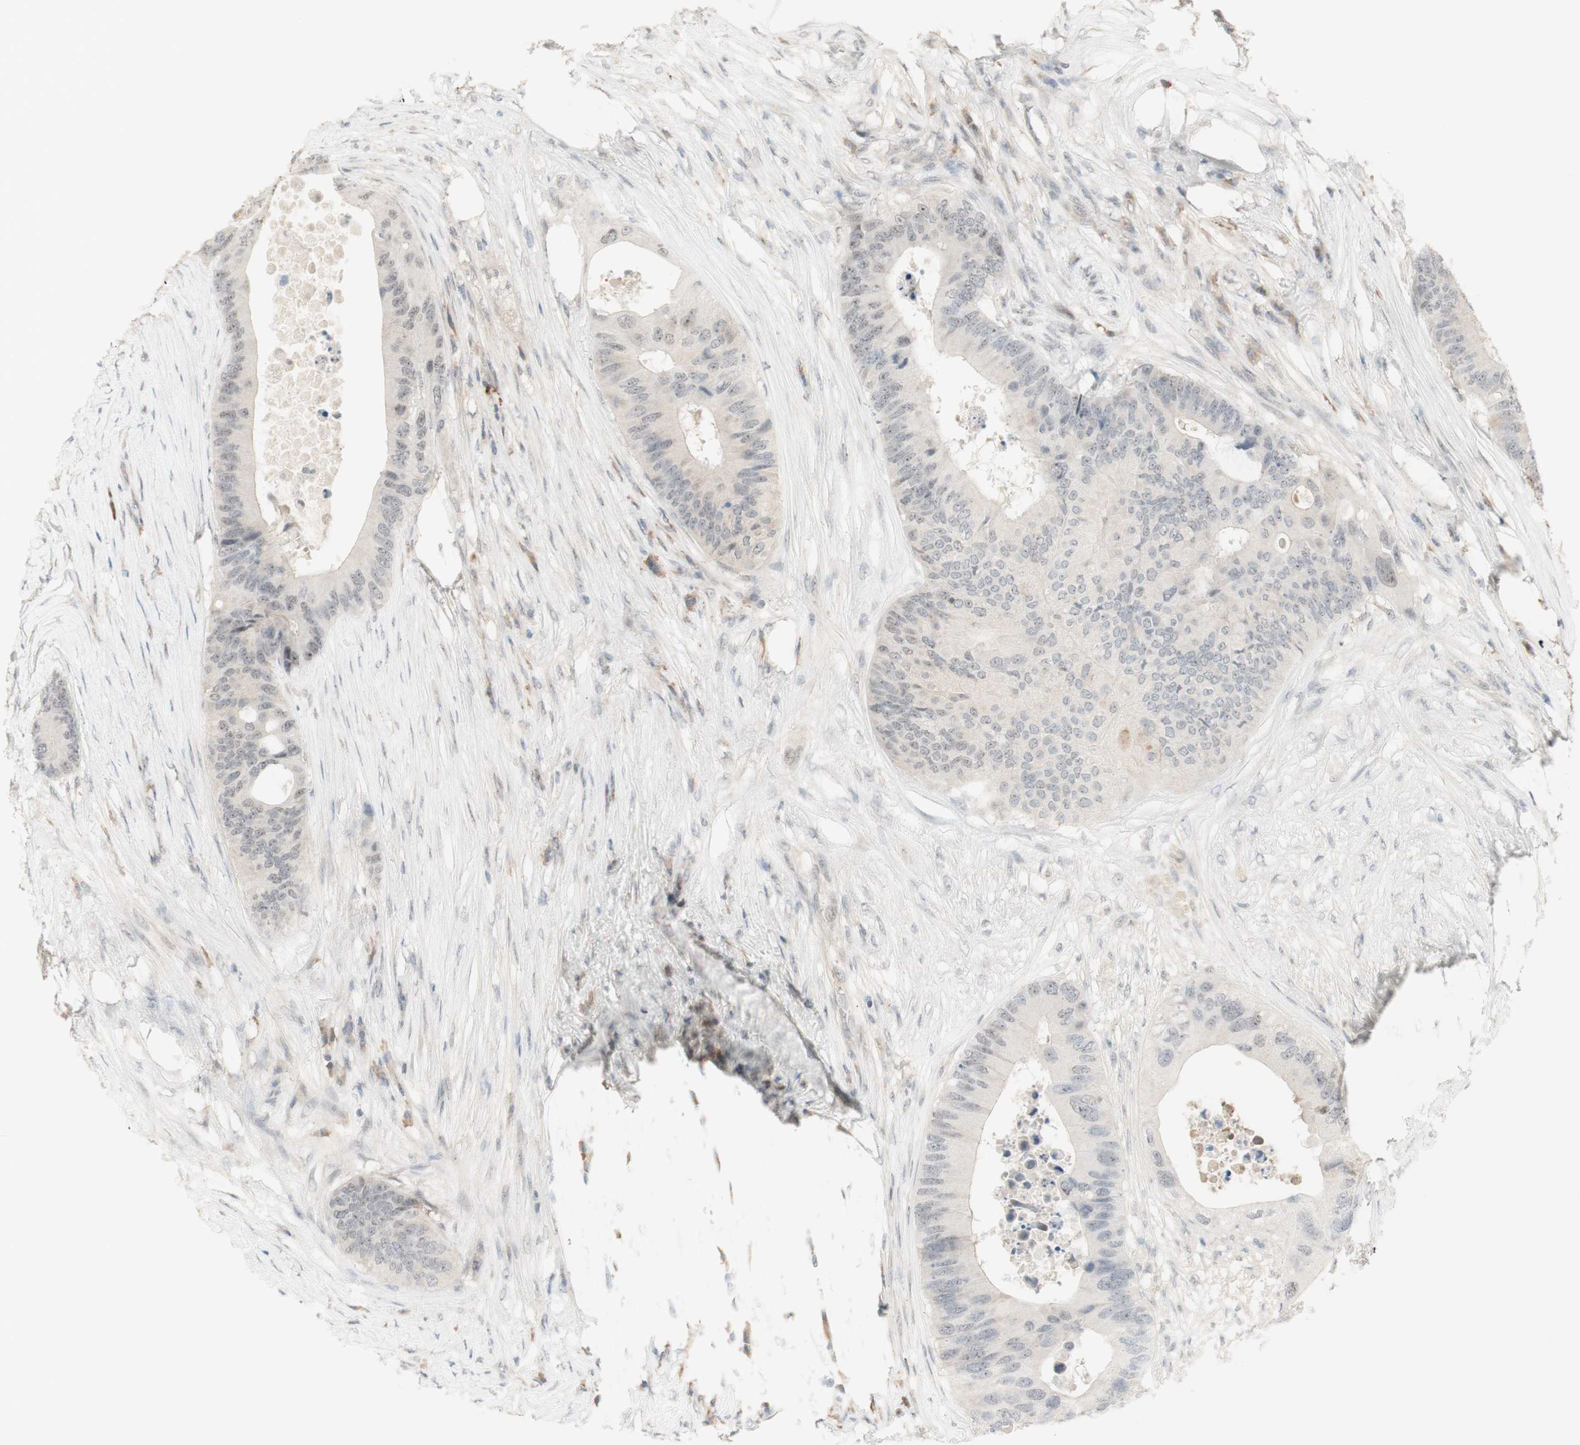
{"staining": {"intensity": "weak", "quantity": ">75%", "location": "nuclear"}, "tissue": "colorectal cancer", "cell_type": "Tumor cells", "image_type": "cancer", "snomed": [{"axis": "morphology", "description": "Adenocarcinoma, NOS"}, {"axis": "topography", "description": "Colon"}], "caption": "Colorectal cancer (adenocarcinoma) stained for a protein shows weak nuclear positivity in tumor cells.", "gene": "PLCD4", "patient": {"sex": "male", "age": 71}}